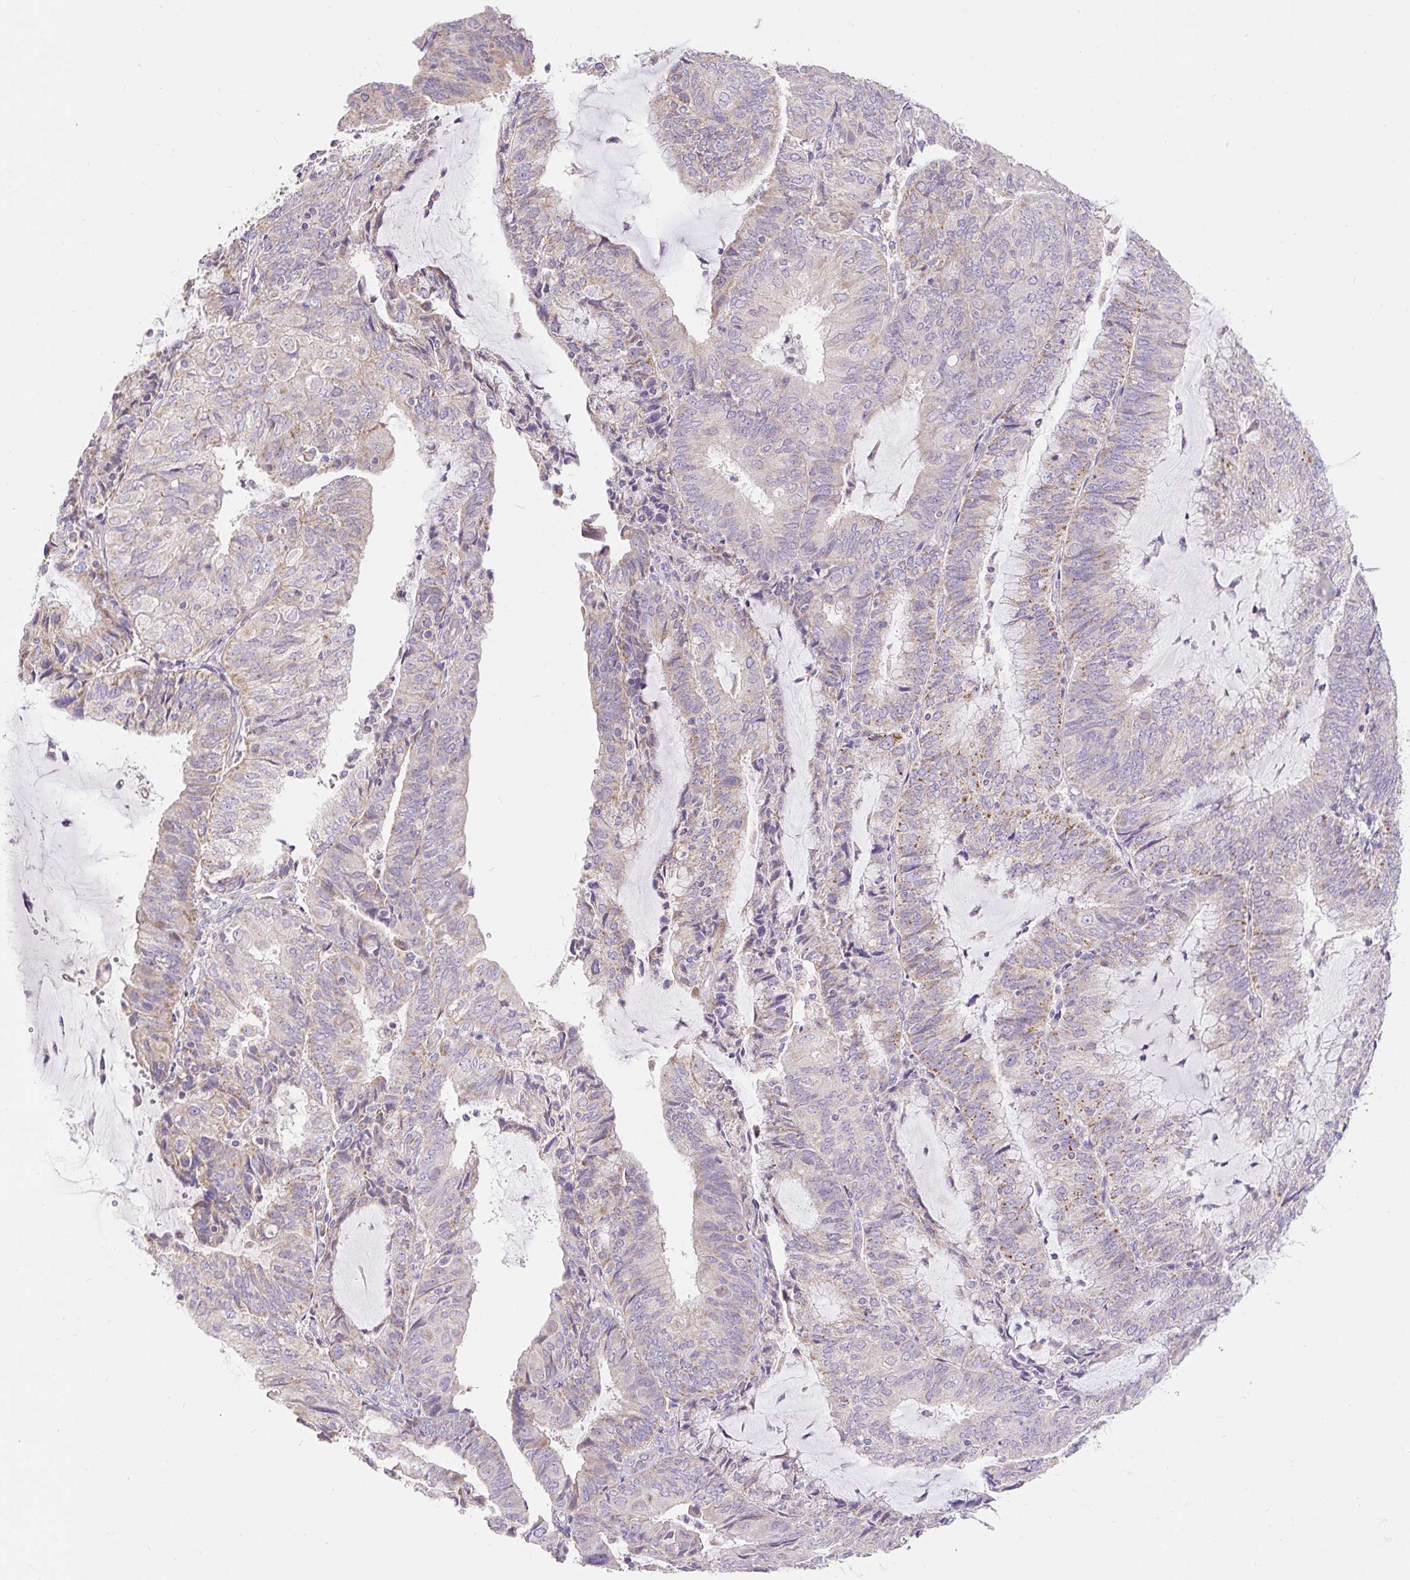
{"staining": {"intensity": "weak", "quantity": "25%-75%", "location": "cytoplasmic/membranous"}, "tissue": "endometrial cancer", "cell_type": "Tumor cells", "image_type": "cancer", "snomed": [{"axis": "morphology", "description": "Adenocarcinoma, NOS"}, {"axis": "topography", "description": "Endometrium"}], "caption": "An immunohistochemistry (IHC) image of tumor tissue is shown. Protein staining in brown highlights weak cytoplasmic/membranous positivity in endometrial cancer (adenocarcinoma) within tumor cells.", "gene": "PMAIP1", "patient": {"sex": "female", "age": 81}}